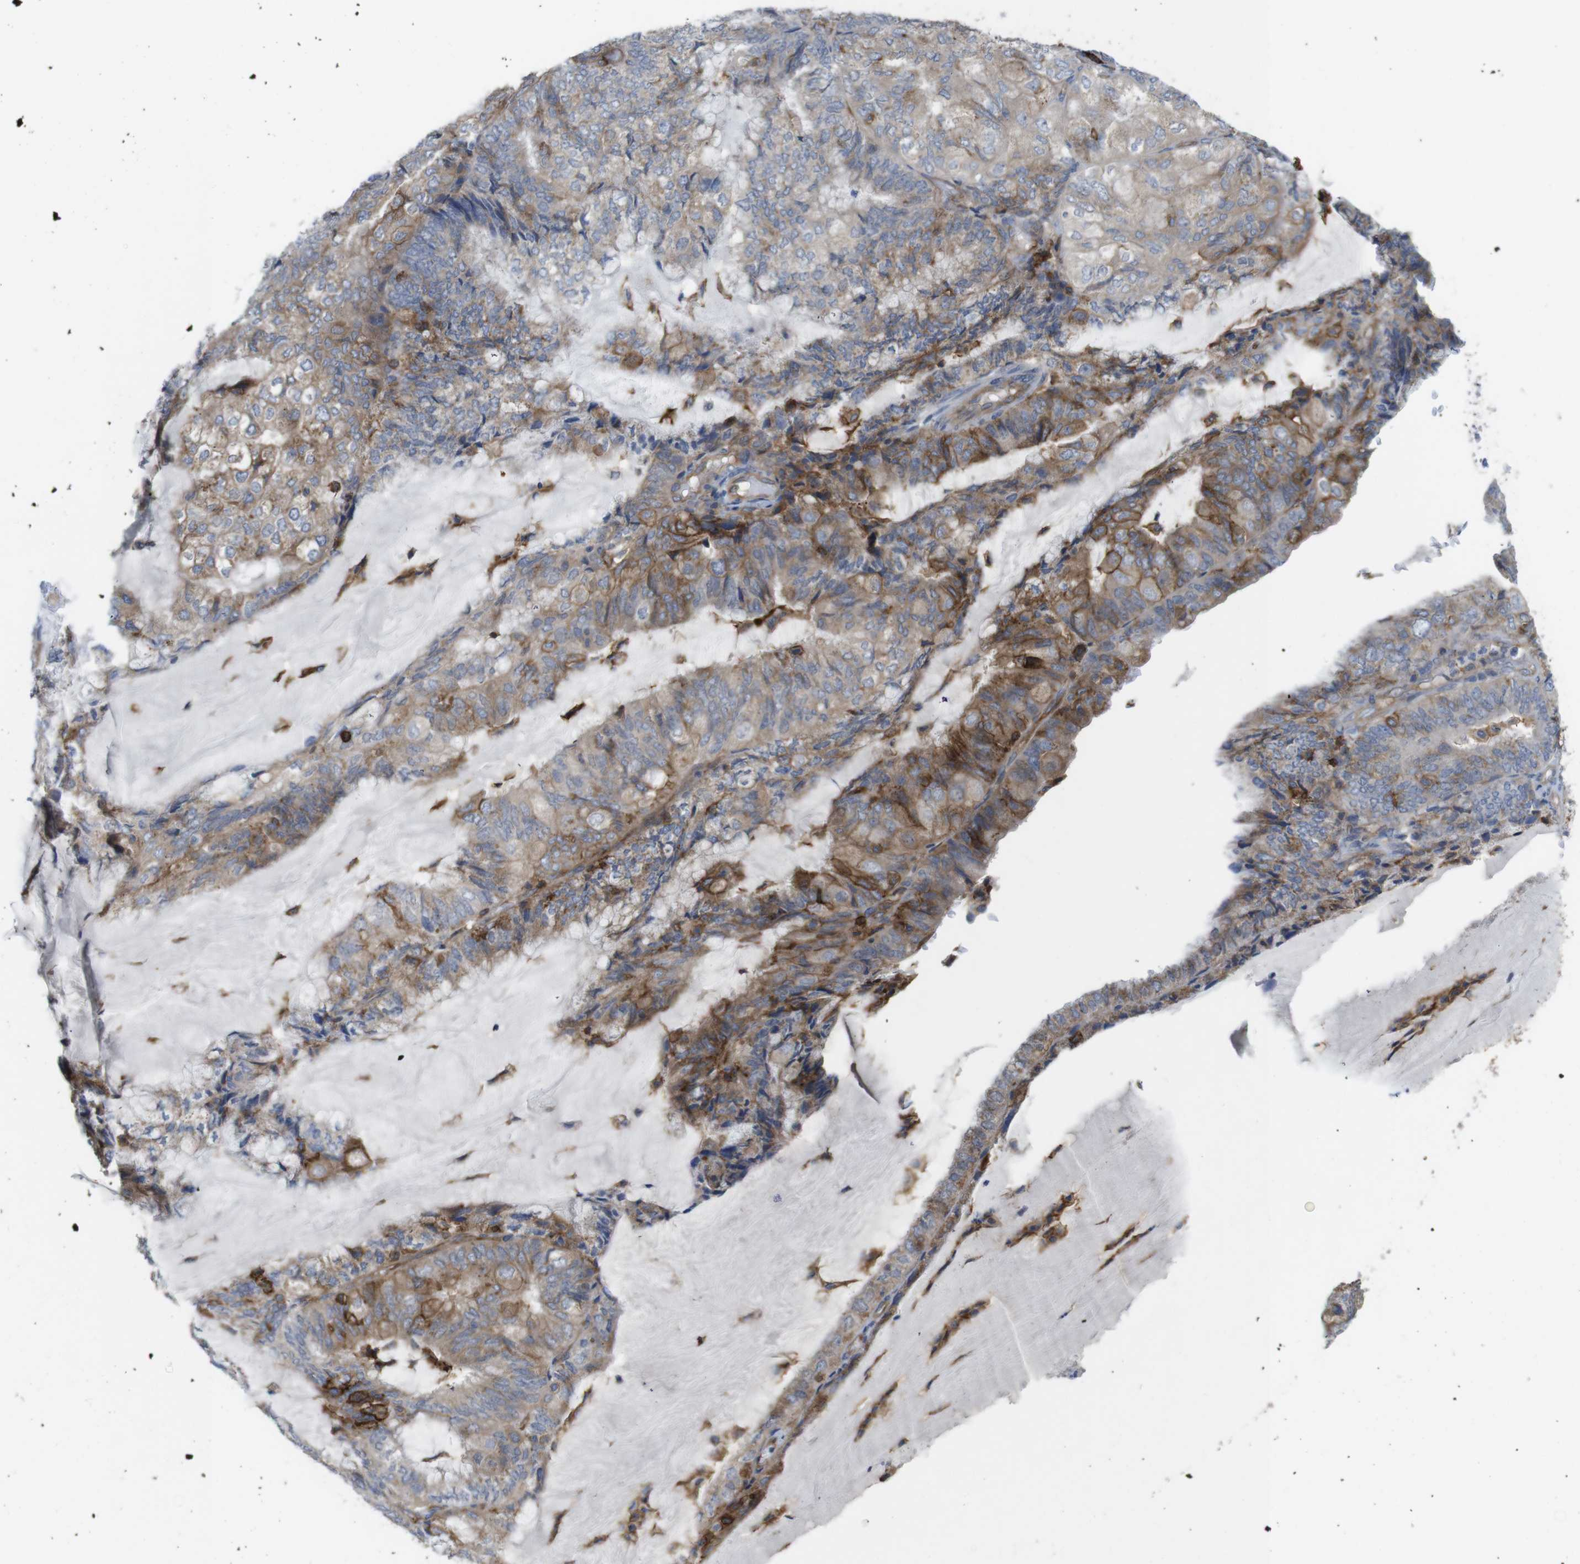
{"staining": {"intensity": "moderate", "quantity": ">75%", "location": "cytoplasmic/membranous"}, "tissue": "endometrial cancer", "cell_type": "Tumor cells", "image_type": "cancer", "snomed": [{"axis": "morphology", "description": "Adenocarcinoma, NOS"}, {"axis": "topography", "description": "Endometrium"}], "caption": "This is a micrograph of immunohistochemistry staining of endometrial adenocarcinoma, which shows moderate staining in the cytoplasmic/membranous of tumor cells.", "gene": "CCR6", "patient": {"sex": "female", "age": 81}}